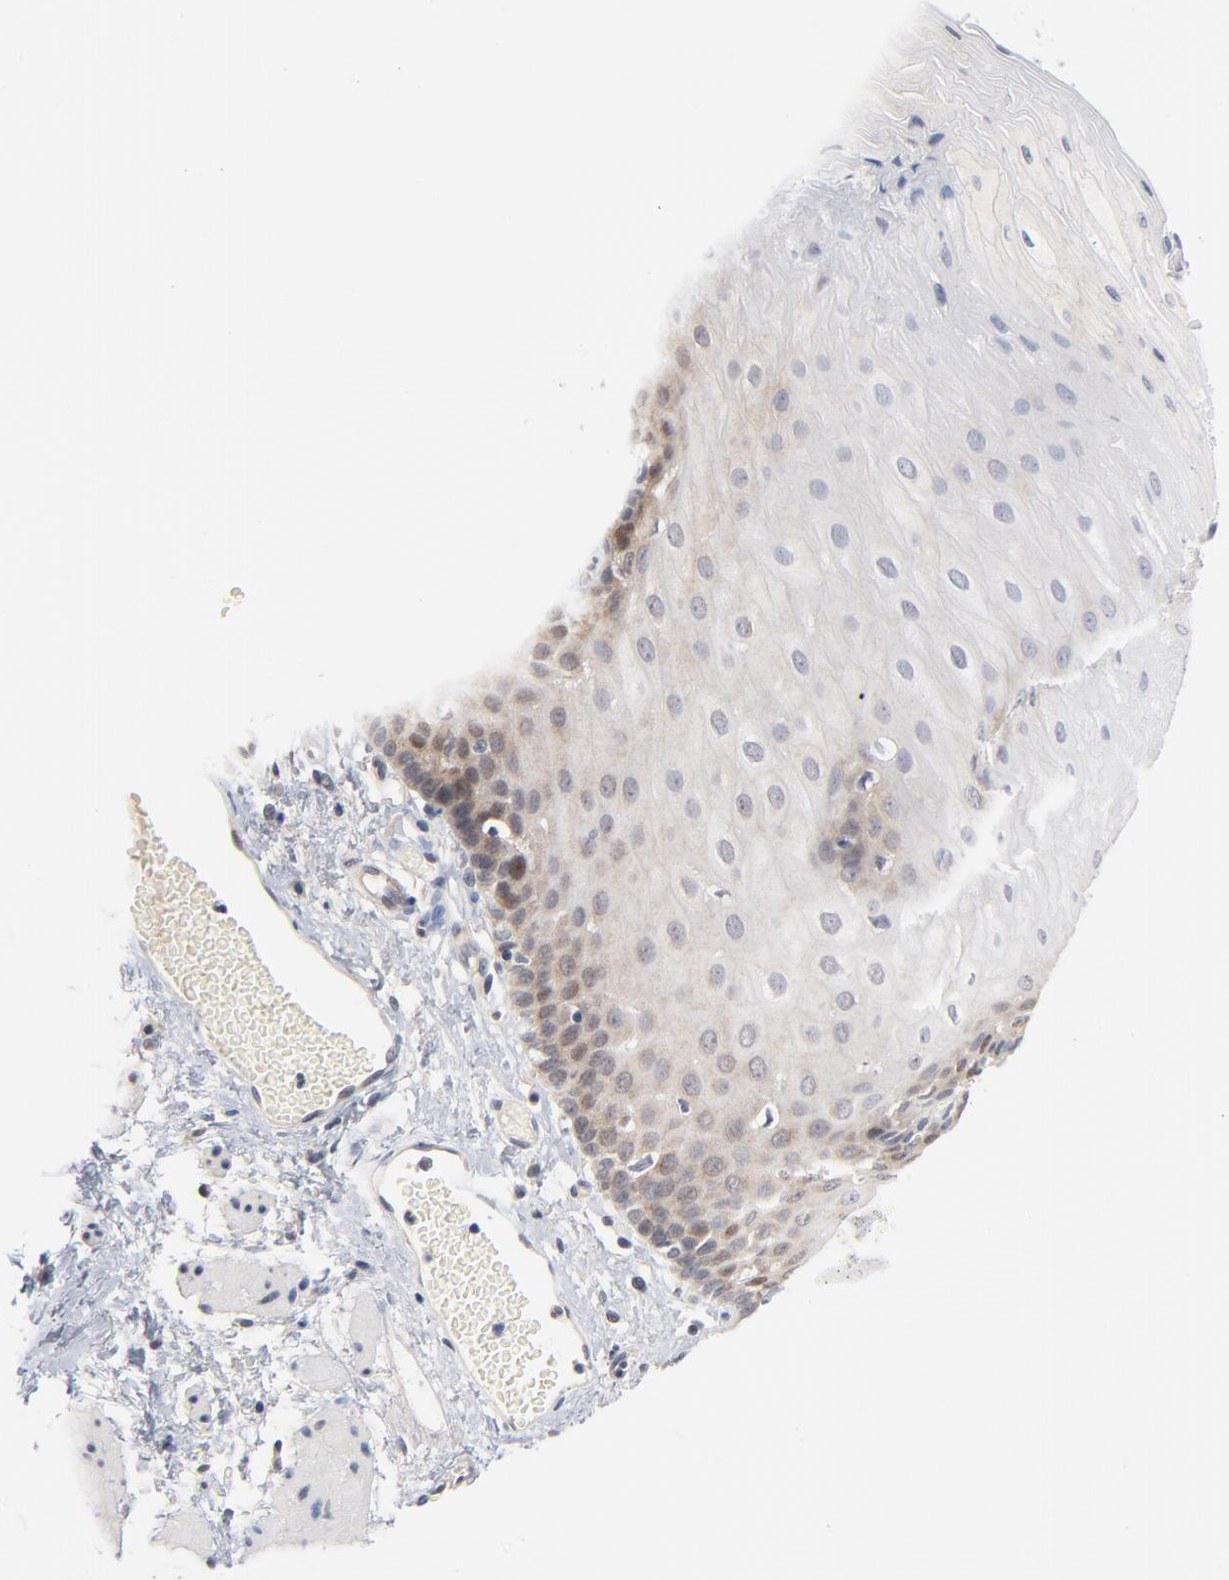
{"staining": {"intensity": "weak", "quantity": "<25%", "location": "nuclear"}, "tissue": "esophagus", "cell_type": "Squamous epithelial cells", "image_type": "normal", "snomed": [{"axis": "morphology", "description": "Normal tissue, NOS"}, {"axis": "topography", "description": "Esophagus"}], "caption": "A high-resolution micrograph shows IHC staining of normal esophagus, which displays no significant positivity in squamous epithelial cells.", "gene": "UBL4A", "patient": {"sex": "male", "age": 69}}